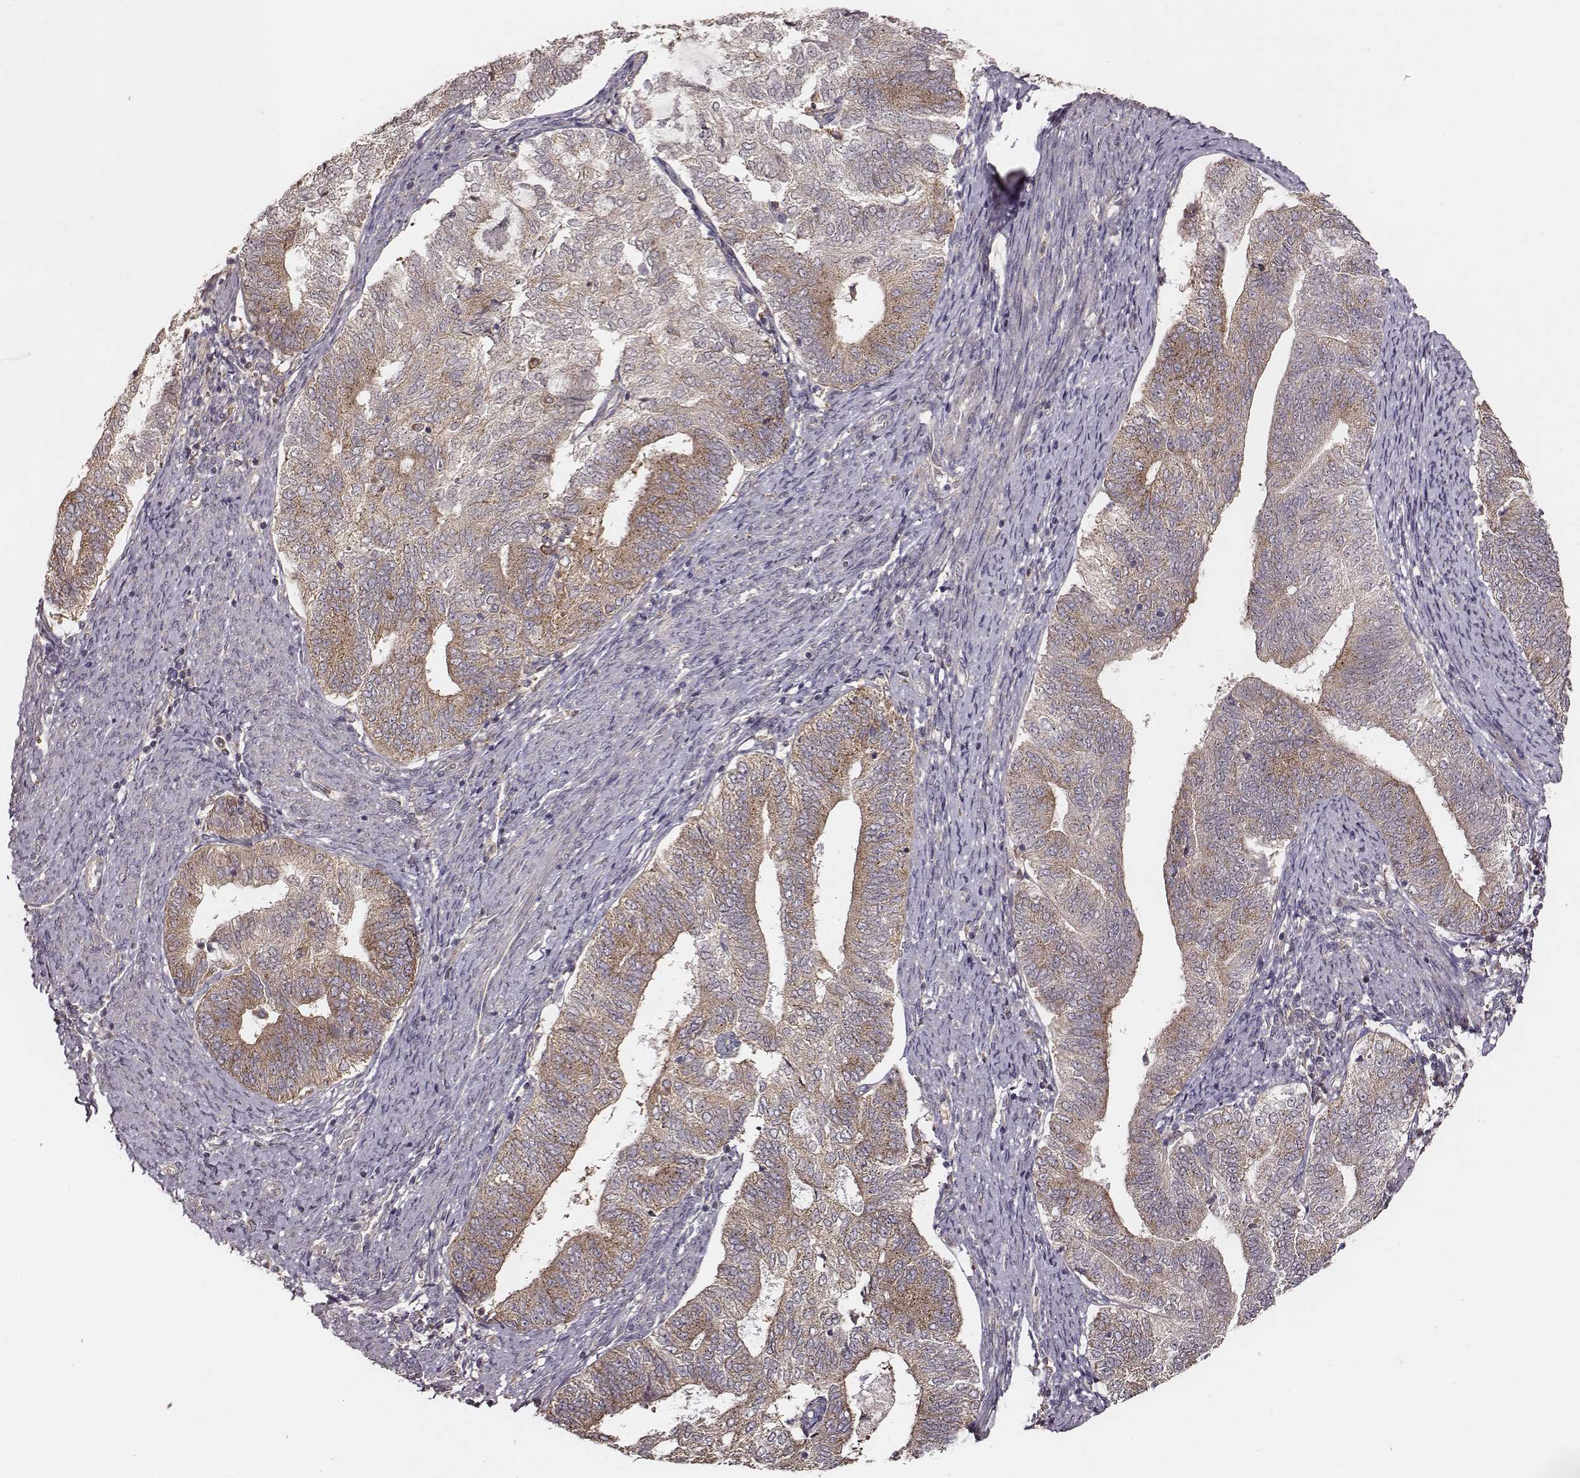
{"staining": {"intensity": "weak", "quantity": "25%-75%", "location": "cytoplasmic/membranous"}, "tissue": "endometrial cancer", "cell_type": "Tumor cells", "image_type": "cancer", "snomed": [{"axis": "morphology", "description": "Adenocarcinoma, NOS"}, {"axis": "topography", "description": "Endometrium"}], "caption": "Human endometrial cancer stained with a brown dye displays weak cytoplasmic/membranous positive expression in approximately 25%-75% of tumor cells.", "gene": "VPS26A", "patient": {"sex": "female", "age": 65}}